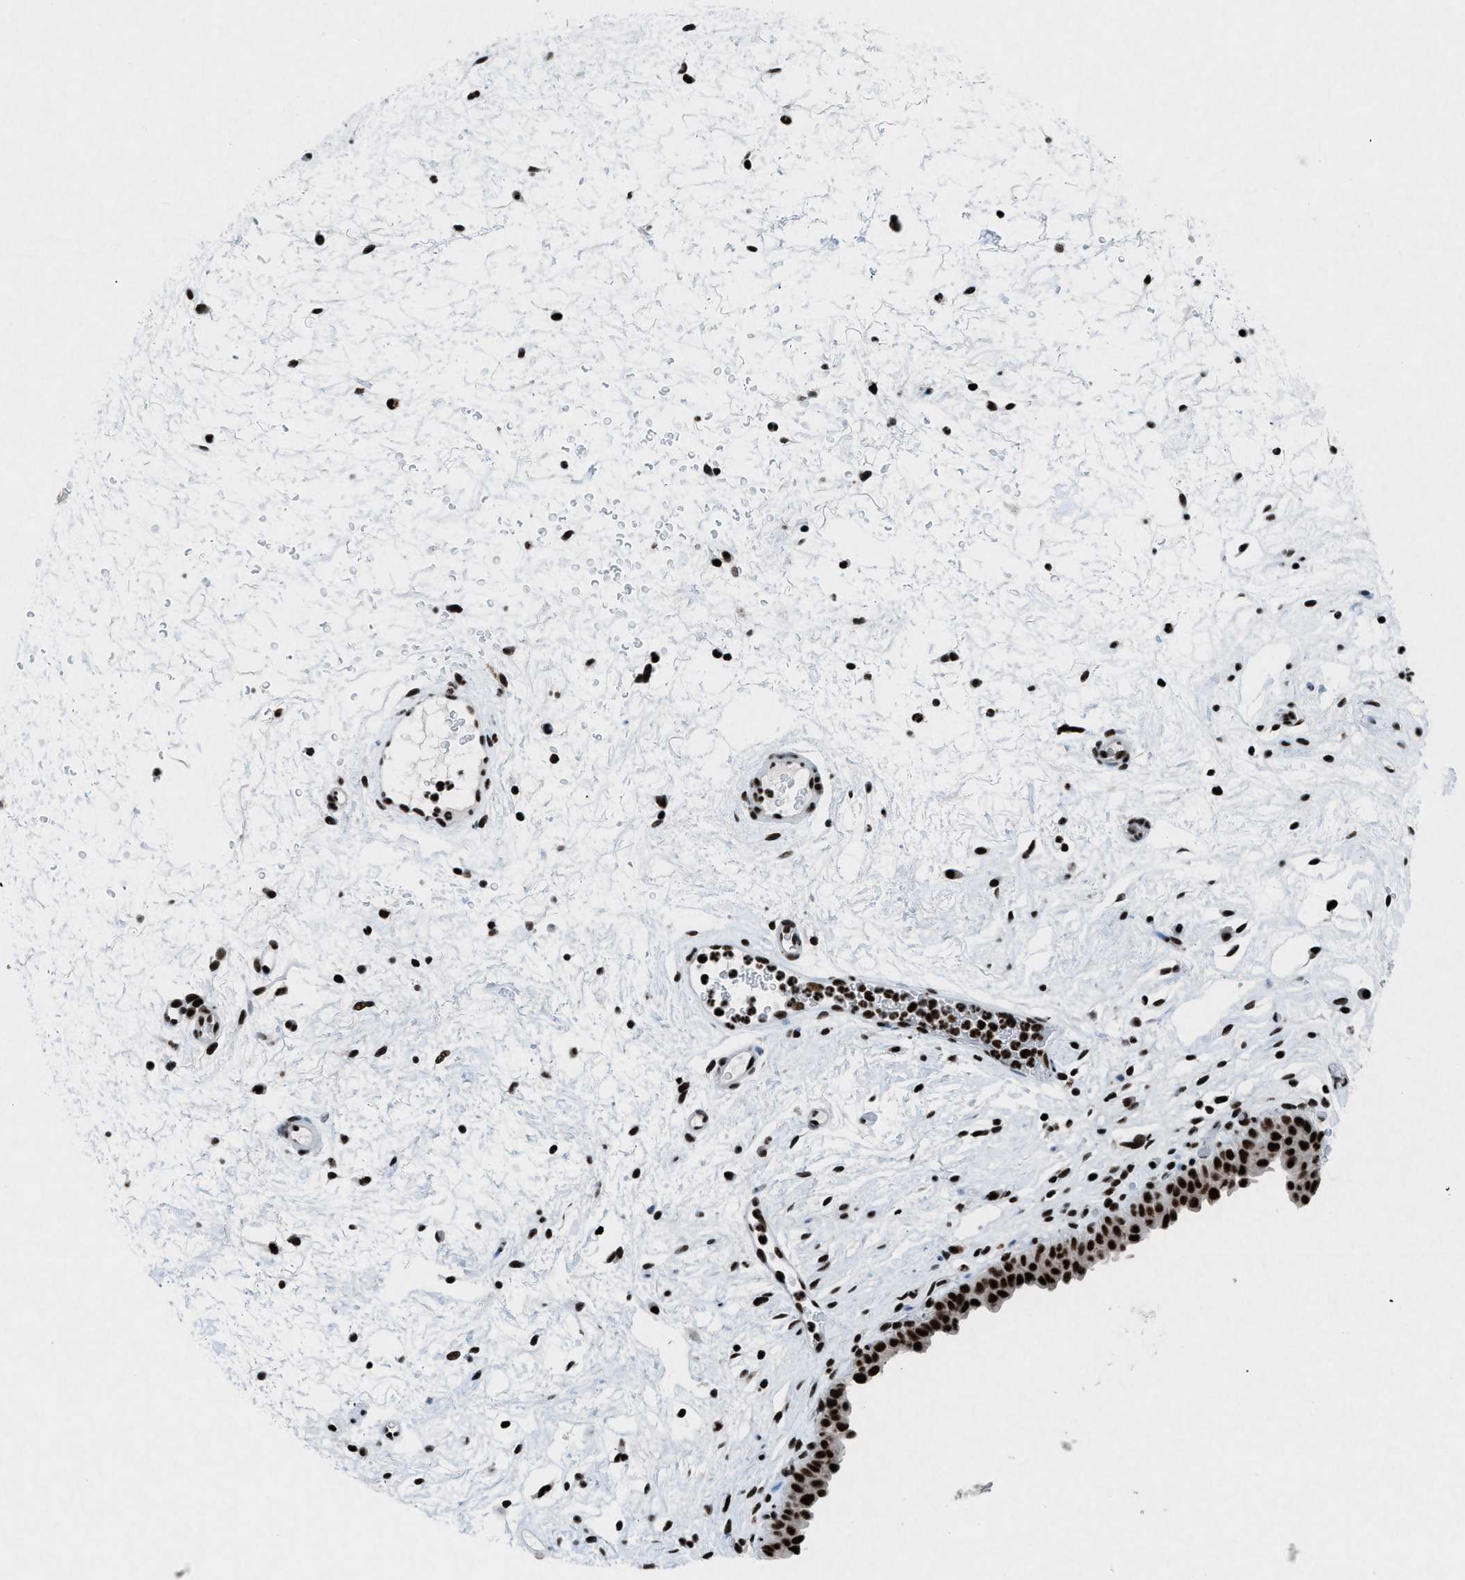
{"staining": {"intensity": "strong", "quantity": ">75%", "location": "nuclear"}, "tissue": "urinary bladder", "cell_type": "Urothelial cells", "image_type": "normal", "snomed": [{"axis": "morphology", "description": "Normal tissue, NOS"}, {"axis": "topography", "description": "Urinary bladder"}], "caption": "This image shows immunohistochemistry (IHC) staining of normal urinary bladder, with high strong nuclear expression in about >75% of urothelial cells.", "gene": "NXF1", "patient": {"sex": "male", "age": 46}}